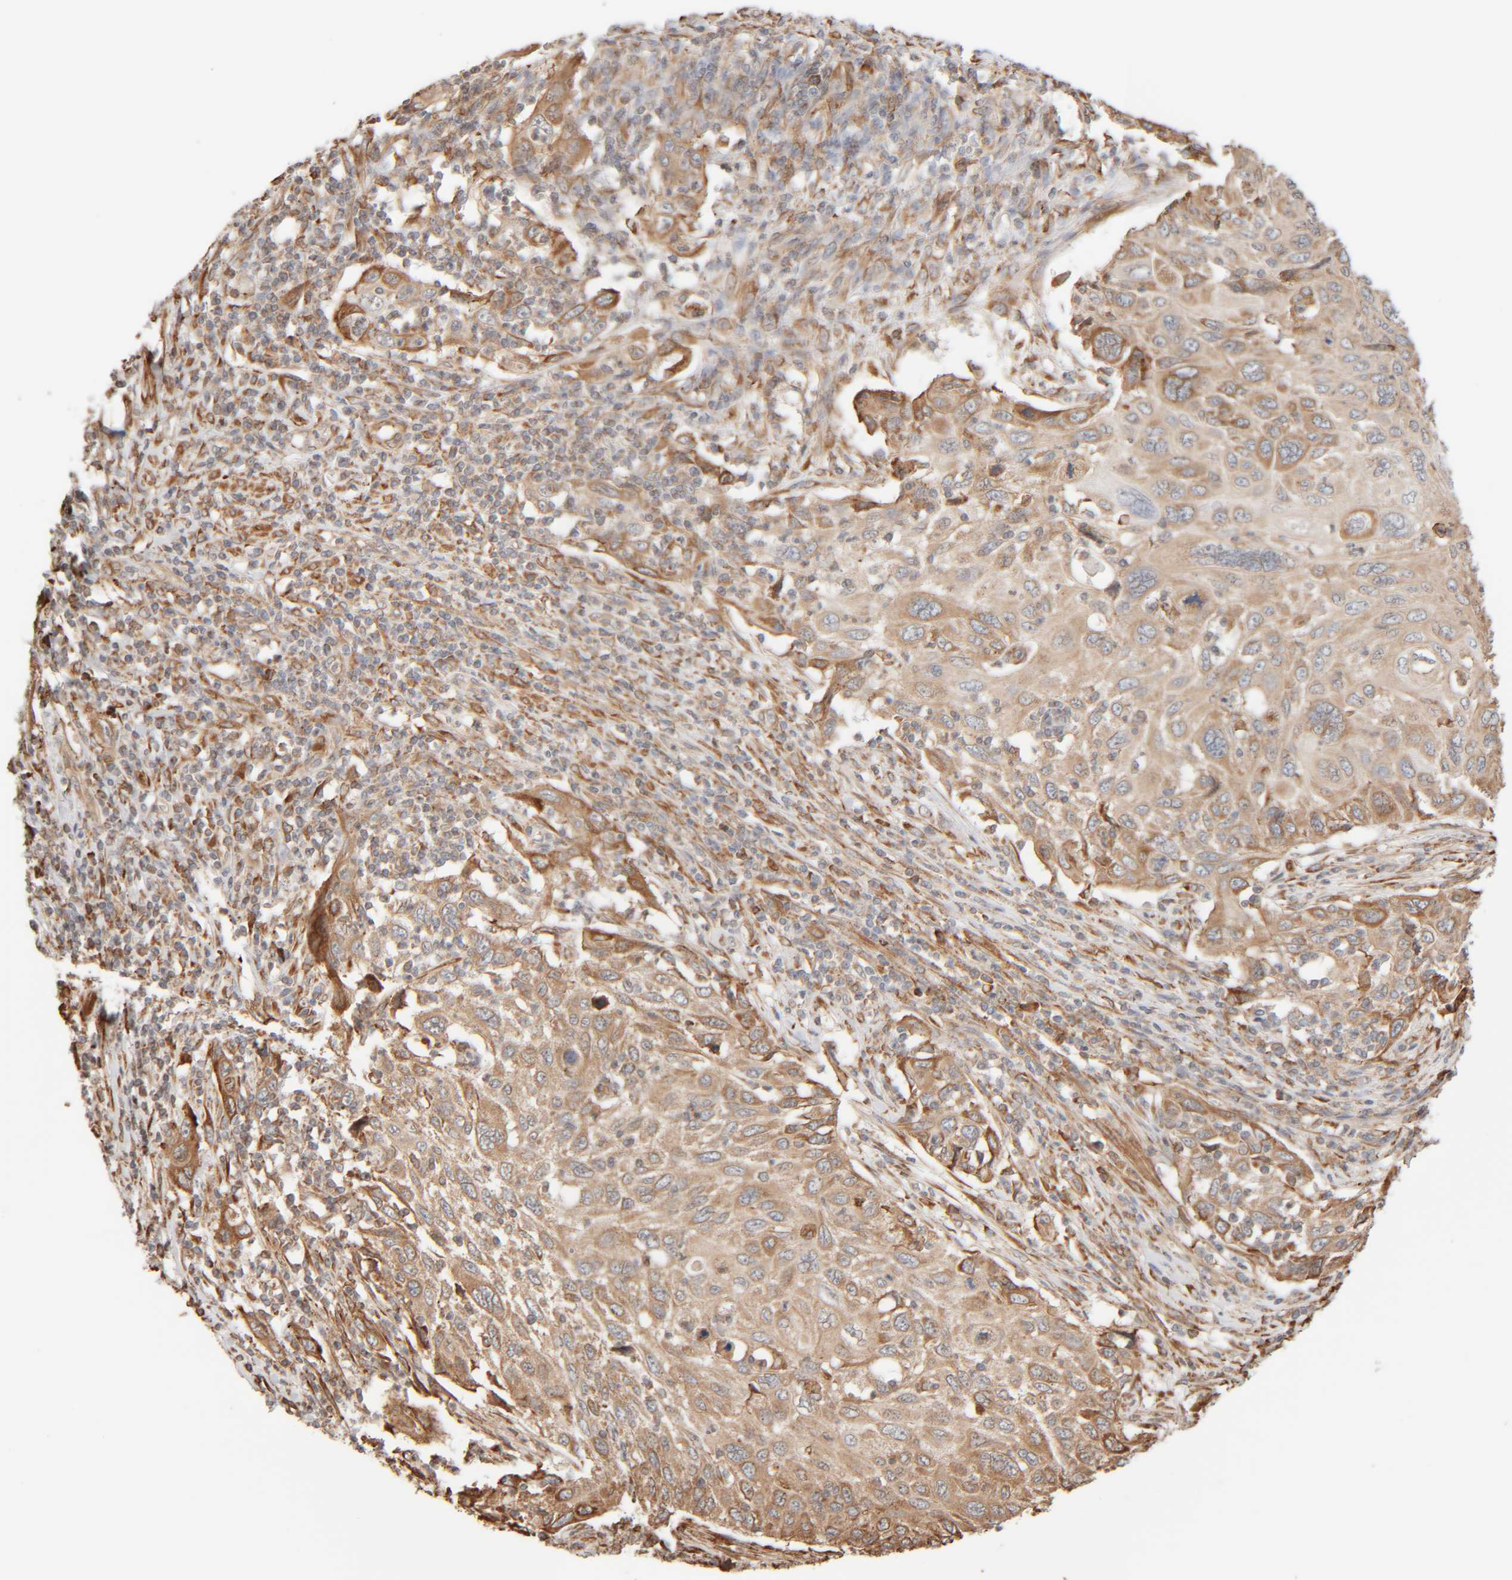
{"staining": {"intensity": "moderate", "quantity": ">75%", "location": "cytoplasmic/membranous"}, "tissue": "cervical cancer", "cell_type": "Tumor cells", "image_type": "cancer", "snomed": [{"axis": "morphology", "description": "Squamous cell carcinoma, NOS"}, {"axis": "topography", "description": "Cervix"}], "caption": "Brown immunohistochemical staining in human cervical squamous cell carcinoma displays moderate cytoplasmic/membranous staining in approximately >75% of tumor cells.", "gene": "INTS1", "patient": {"sex": "female", "age": 70}}